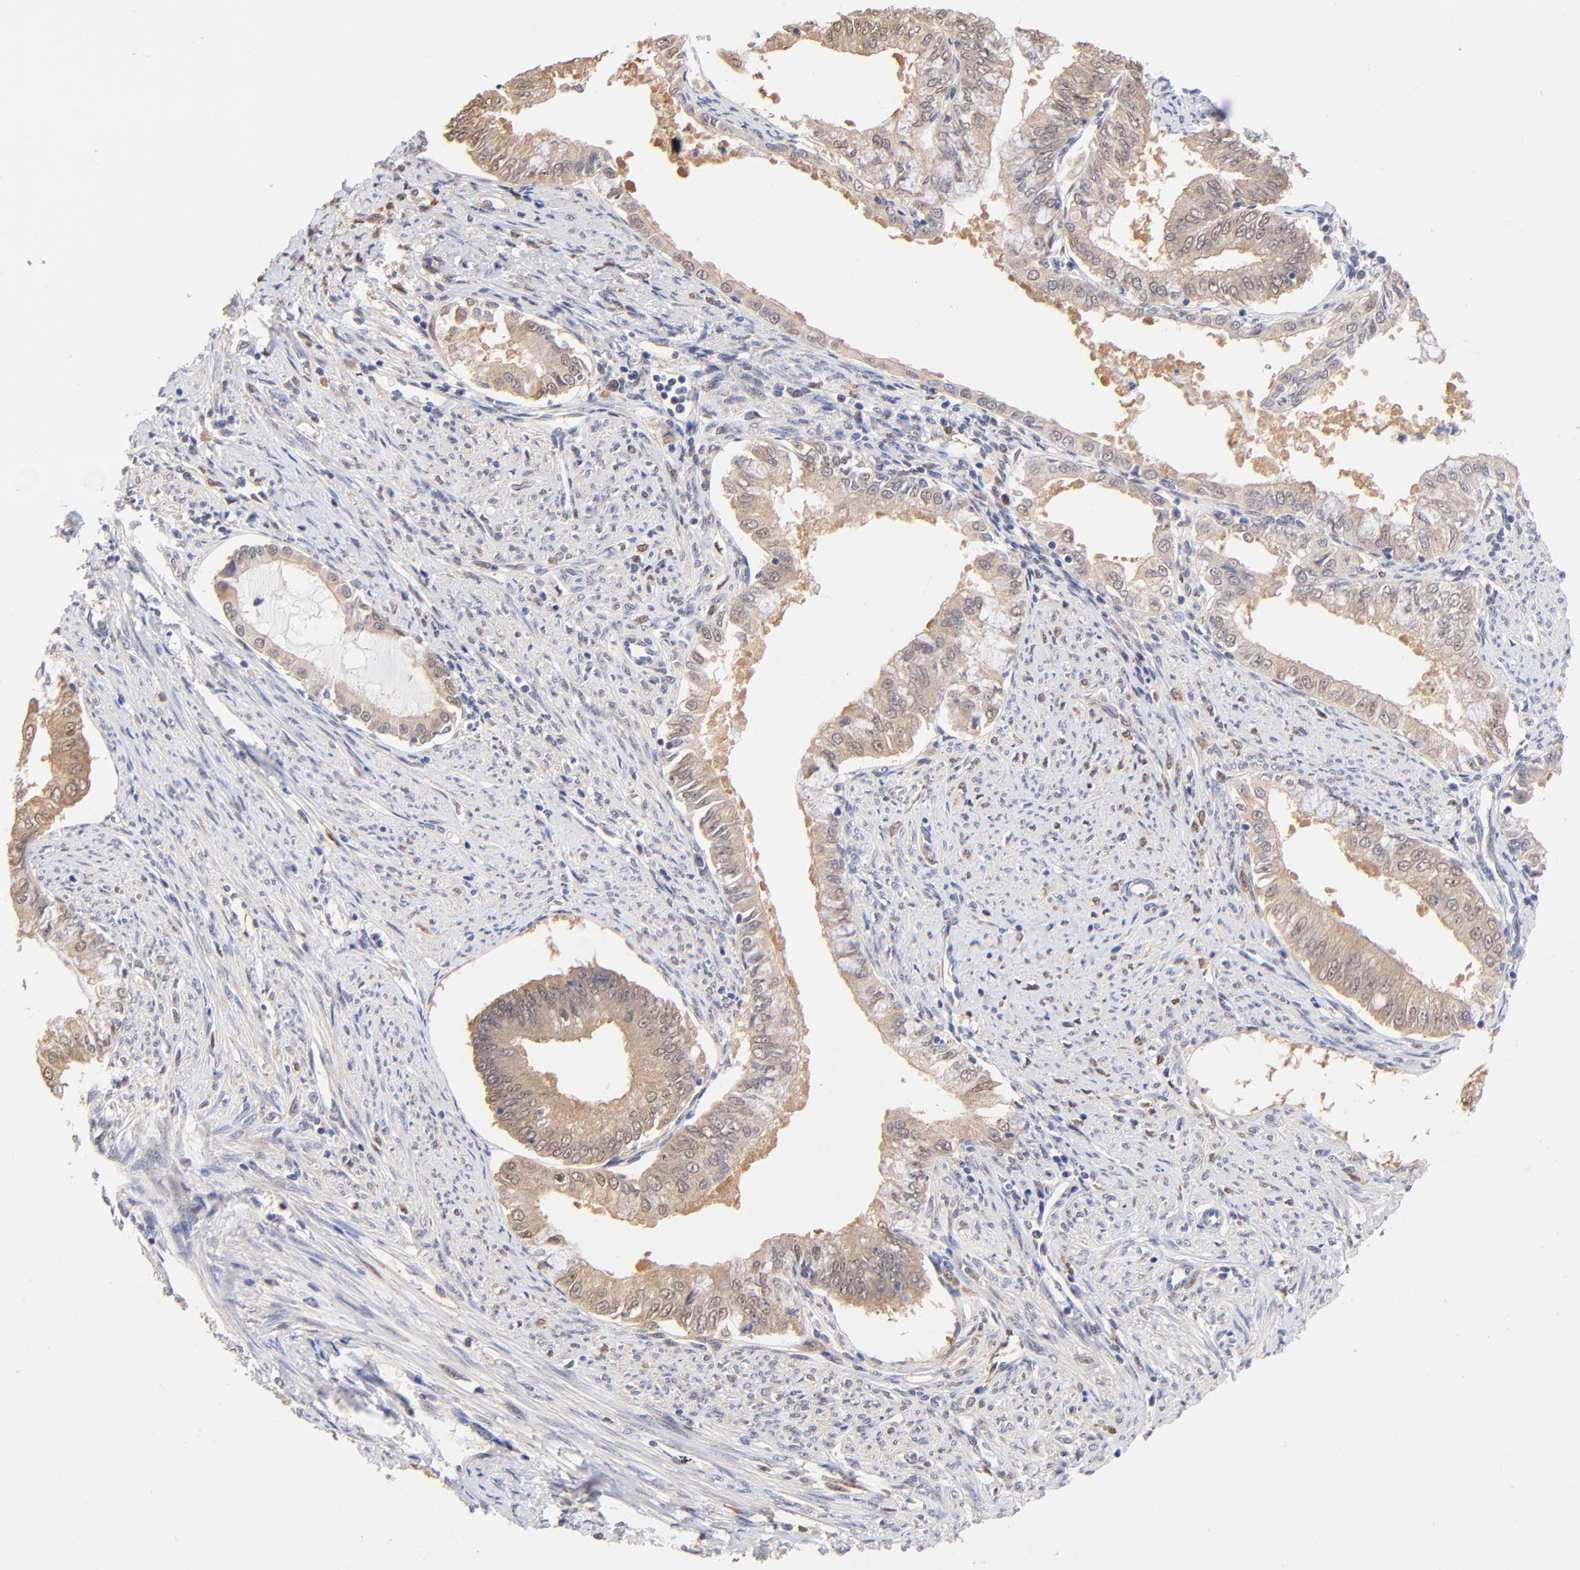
{"staining": {"intensity": "weak", "quantity": ">75%", "location": "cytoplasmic/membranous,nuclear"}, "tissue": "endometrial cancer", "cell_type": "Tumor cells", "image_type": "cancer", "snomed": [{"axis": "morphology", "description": "Adenocarcinoma, NOS"}, {"axis": "topography", "description": "Endometrium"}], "caption": "Endometrial adenocarcinoma stained with a brown dye reveals weak cytoplasmic/membranous and nuclear positive staining in about >75% of tumor cells.", "gene": "TXNL1", "patient": {"sex": "female", "age": 76}}